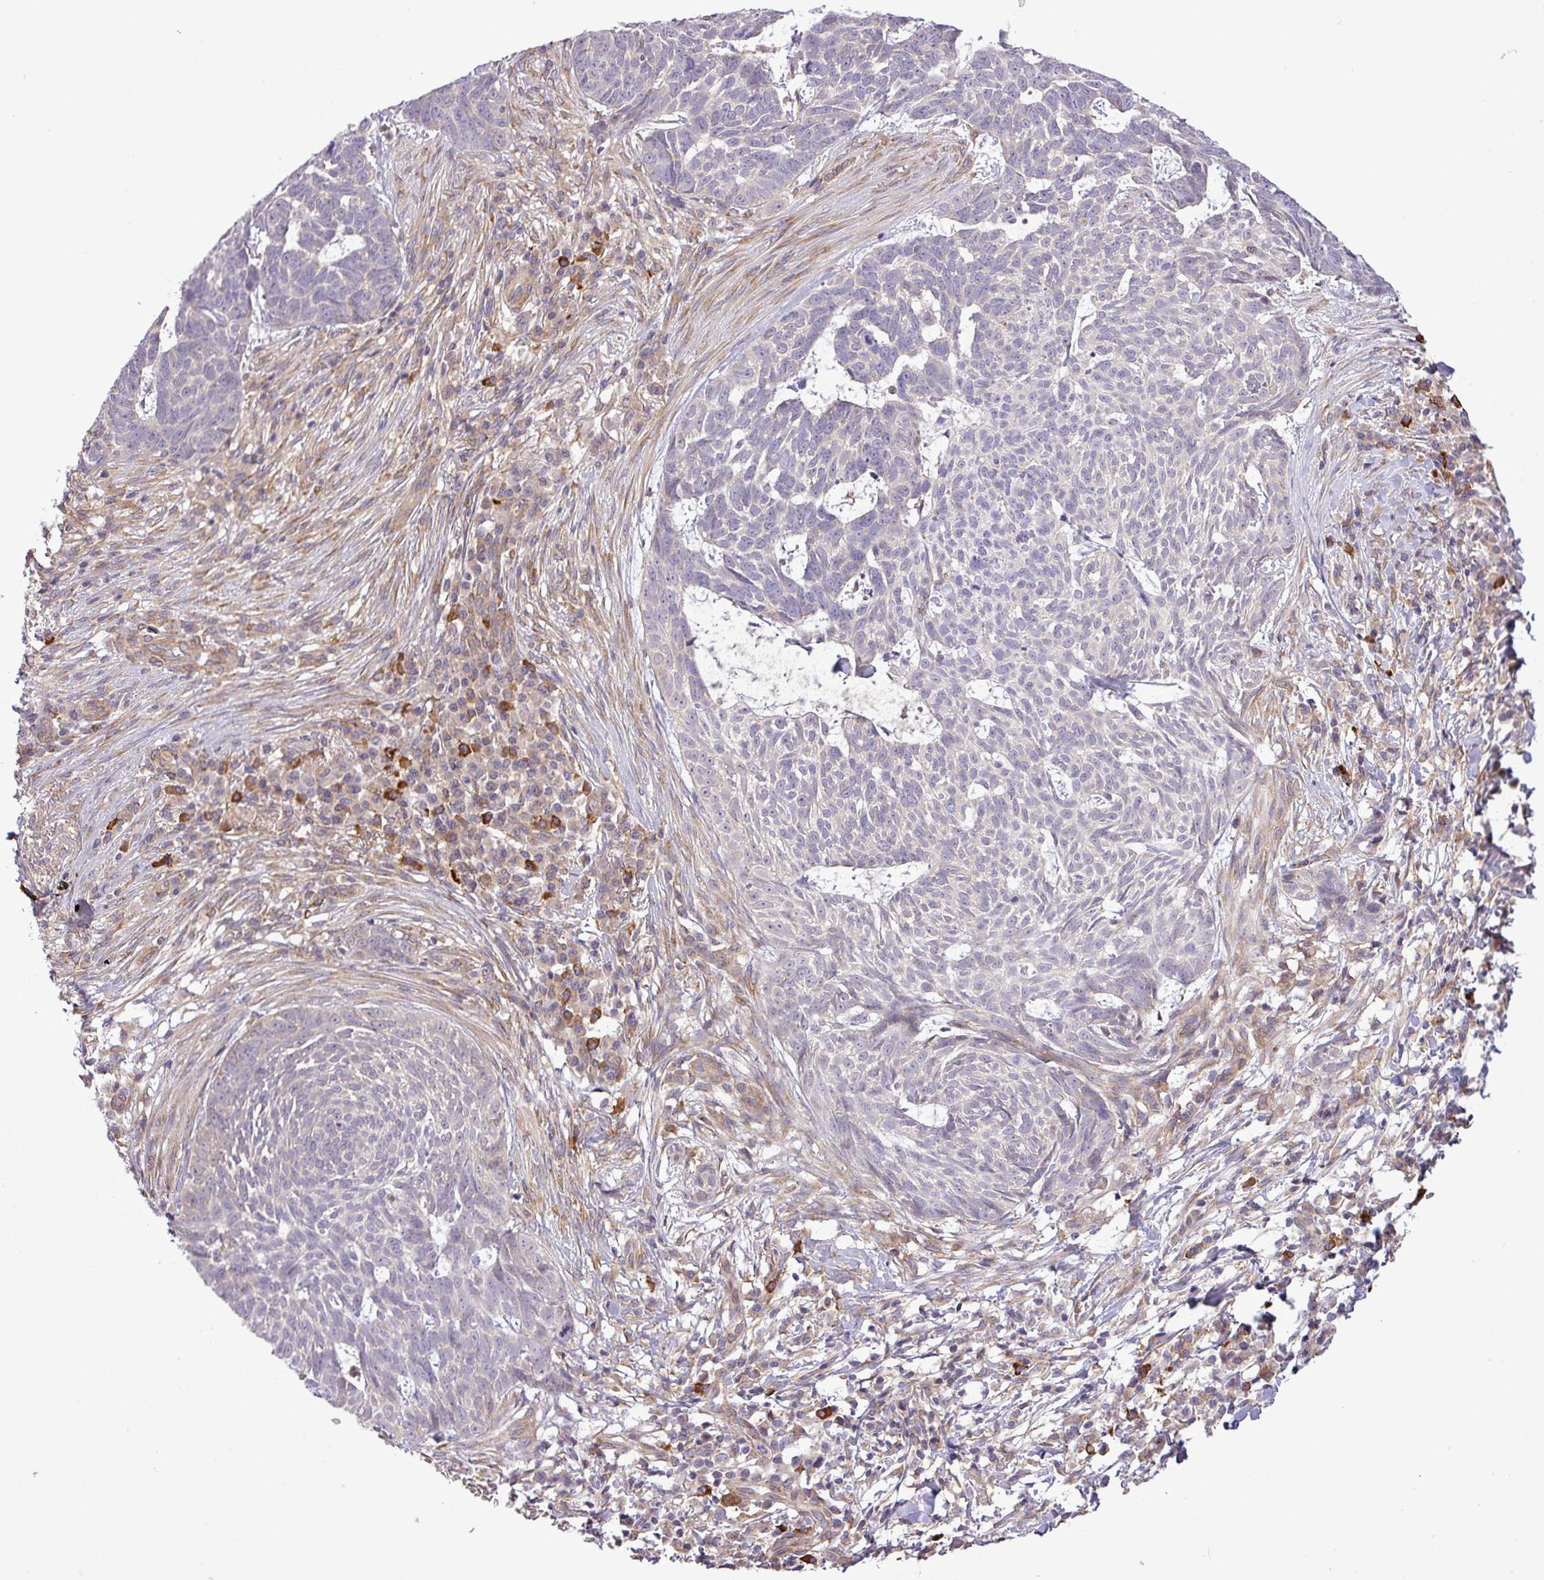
{"staining": {"intensity": "negative", "quantity": "none", "location": "none"}, "tissue": "skin cancer", "cell_type": "Tumor cells", "image_type": "cancer", "snomed": [{"axis": "morphology", "description": "Basal cell carcinoma"}, {"axis": "topography", "description": "Skin"}], "caption": "This is a image of immunohistochemistry (IHC) staining of skin basal cell carcinoma, which shows no positivity in tumor cells.", "gene": "FAM222B", "patient": {"sex": "female", "age": 93}}